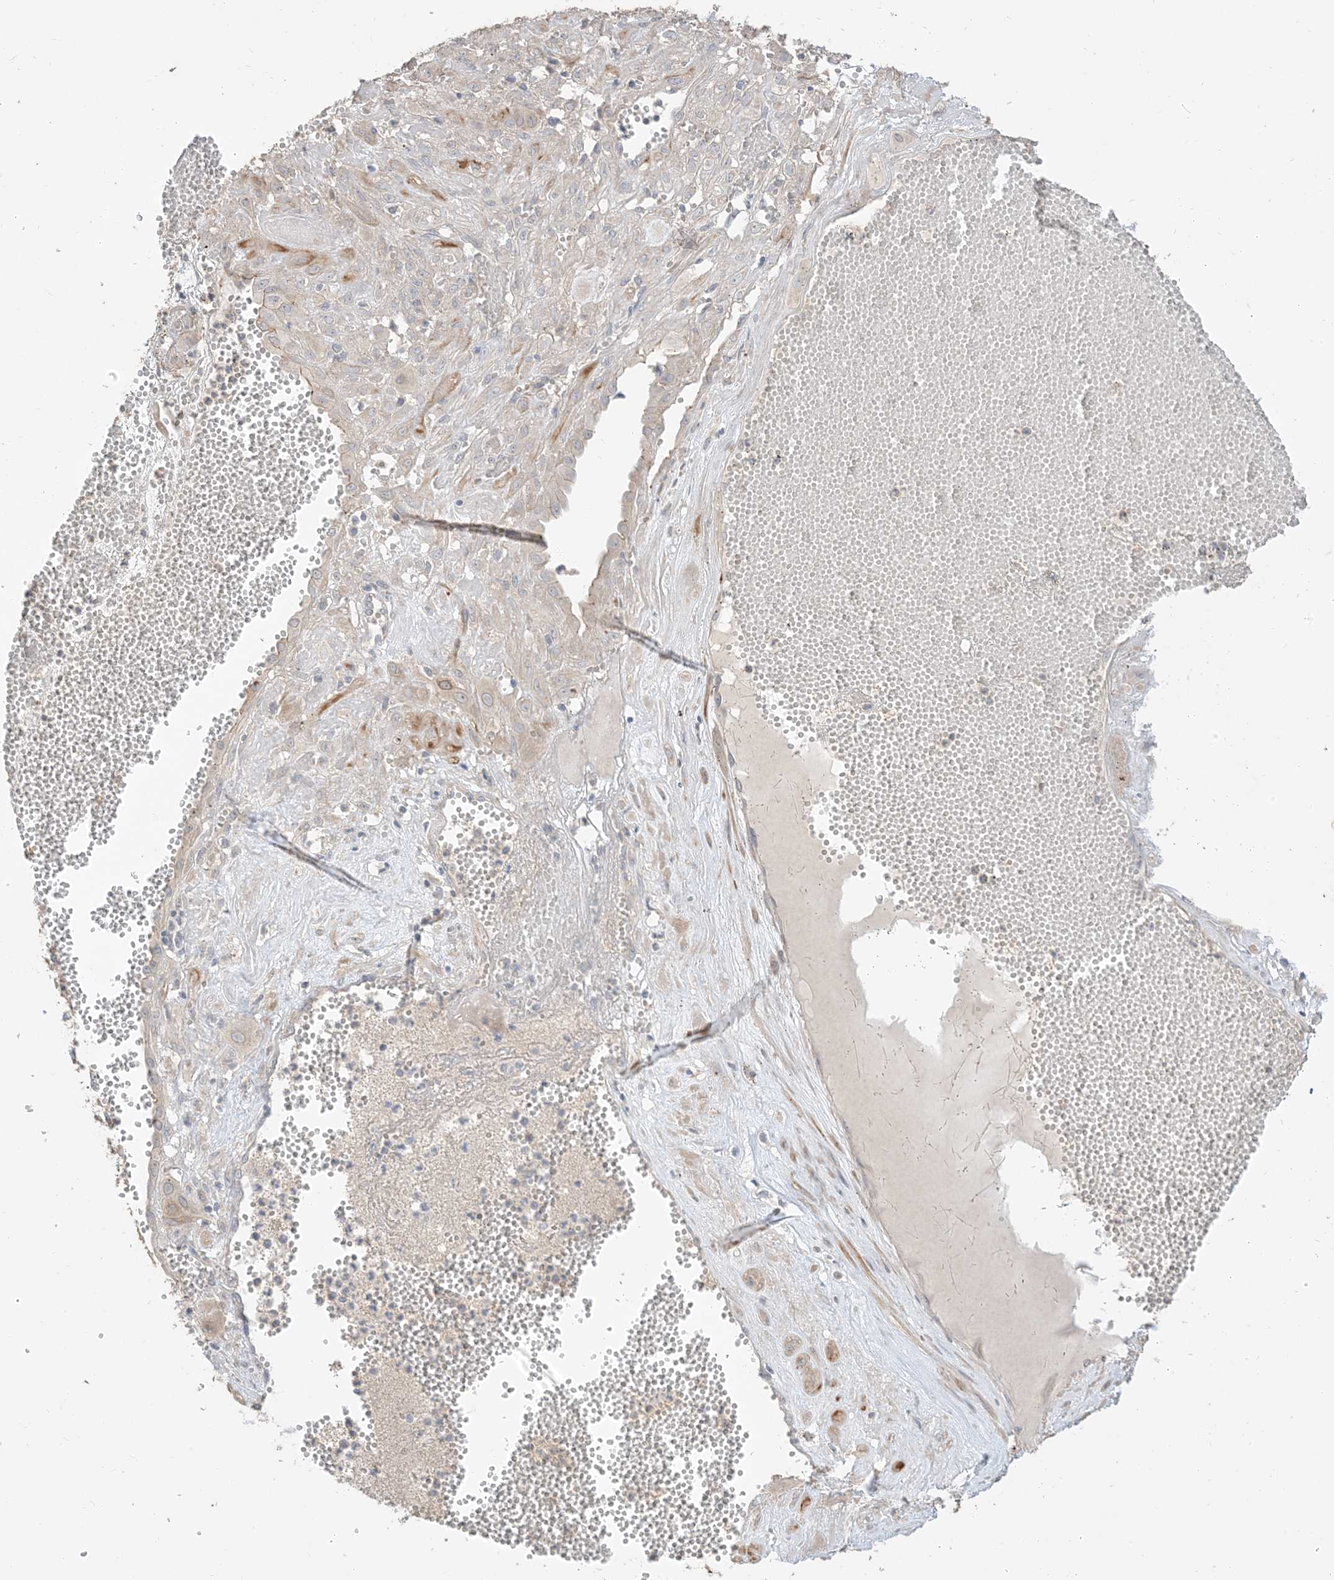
{"staining": {"intensity": "weak", "quantity": "<25%", "location": "cytoplasmic/membranous"}, "tissue": "cervical cancer", "cell_type": "Tumor cells", "image_type": "cancer", "snomed": [{"axis": "morphology", "description": "Squamous cell carcinoma, NOS"}, {"axis": "topography", "description": "Cervix"}], "caption": "Immunohistochemistry of squamous cell carcinoma (cervical) exhibits no positivity in tumor cells. (Brightfield microscopy of DAB IHC at high magnification).", "gene": "RNF175", "patient": {"sex": "female", "age": 34}}